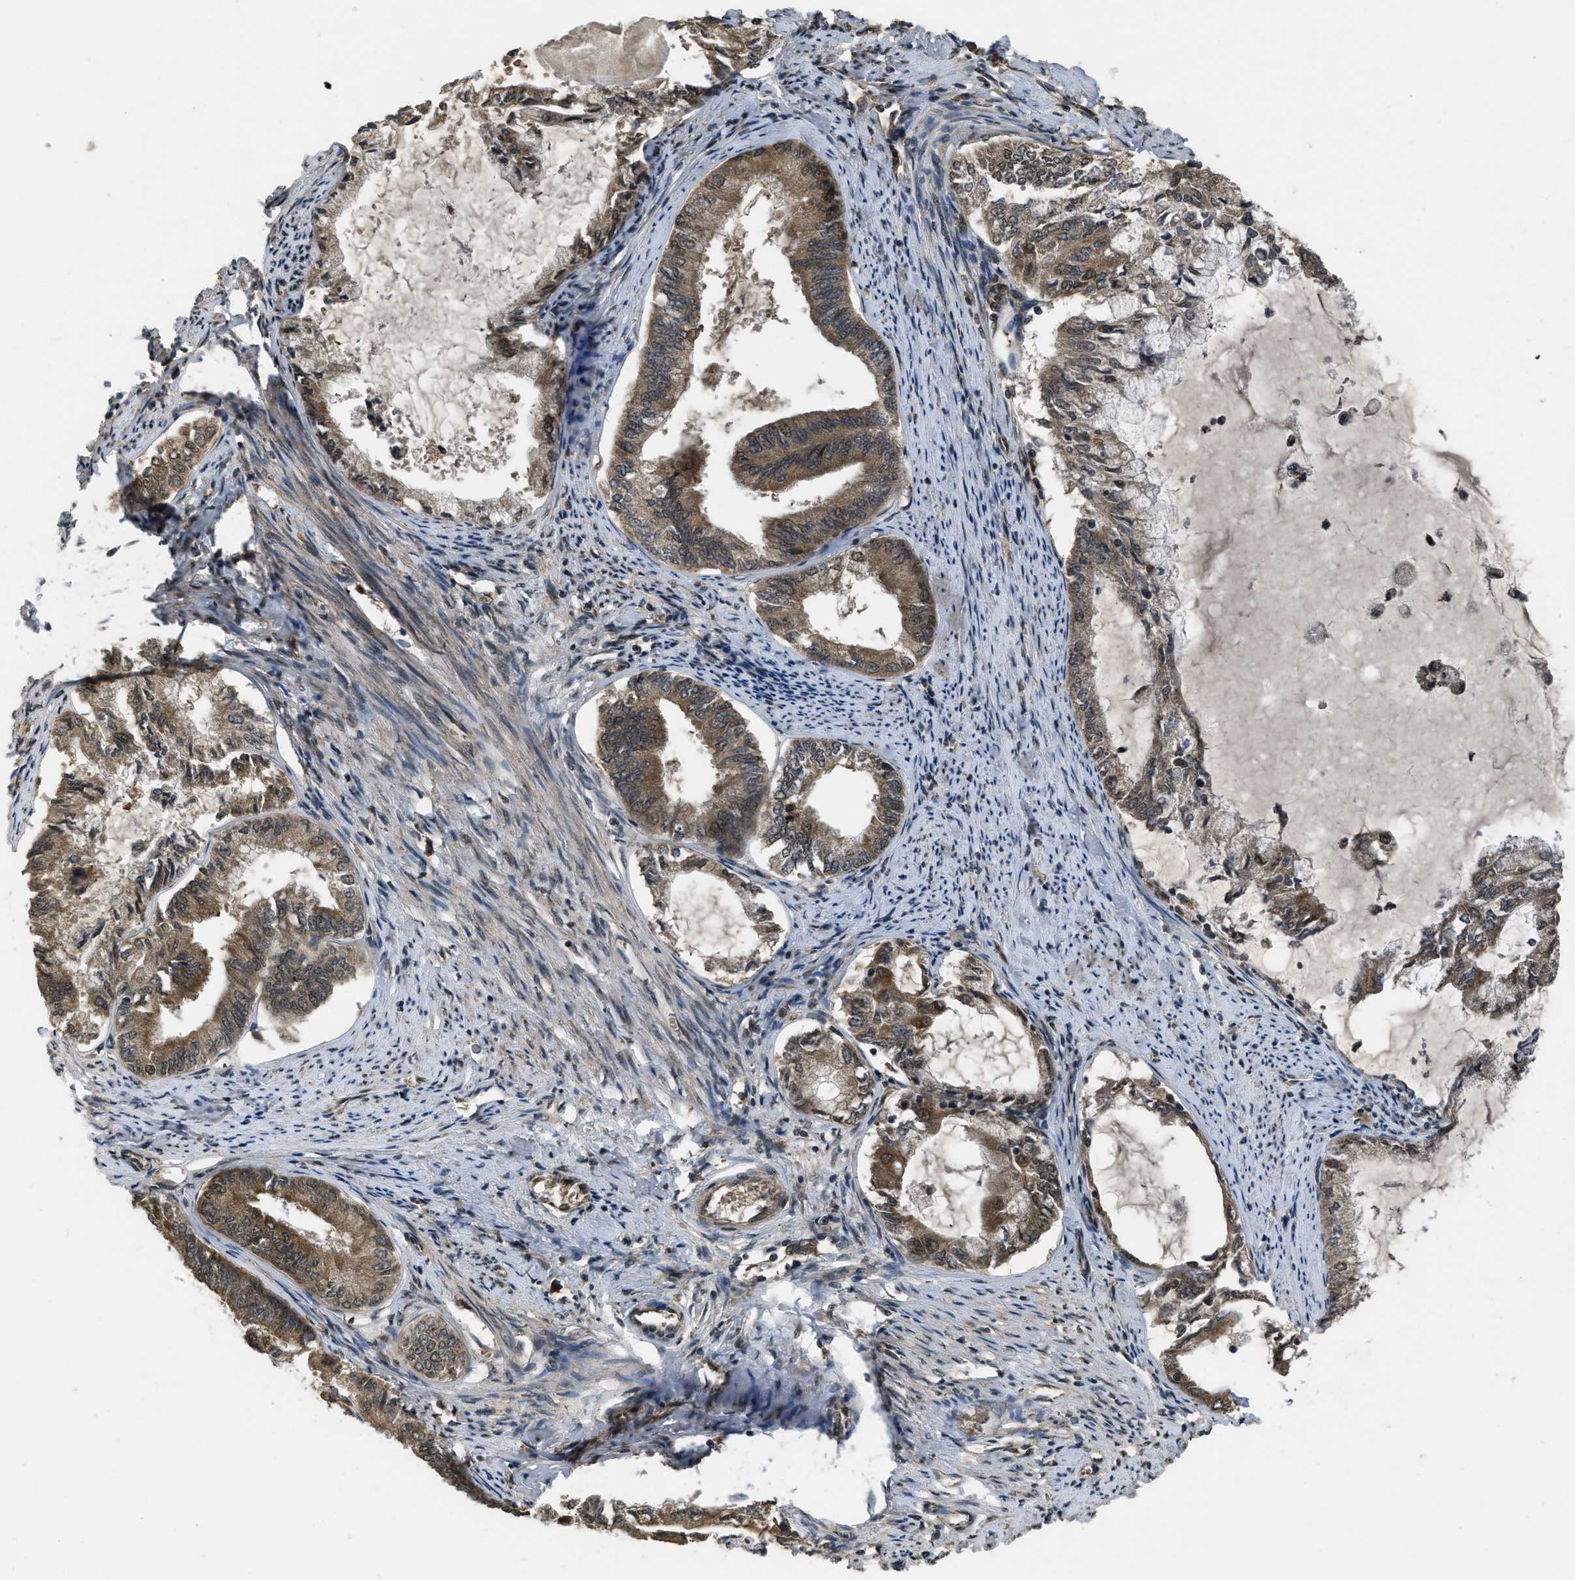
{"staining": {"intensity": "moderate", "quantity": ">75%", "location": "cytoplasmic/membranous,nuclear"}, "tissue": "endometrial cancer", "cell_type": "Tumor cells", "image_type": "cancer", "snomed": [{"axis": "morphology", "description": "Adenocarcinoma, NOS"}, {"axis": "topography", "description": "Endometrium"}], "caption": "IHC (DAB) staining of human endometrial cancer exhibits moderate cytoplasmic/membranous and nuclear protein positivity in about >75% of tumor cells.", "gene": "SPTLC1", "patient": {"sex": "female", "age": 86}}